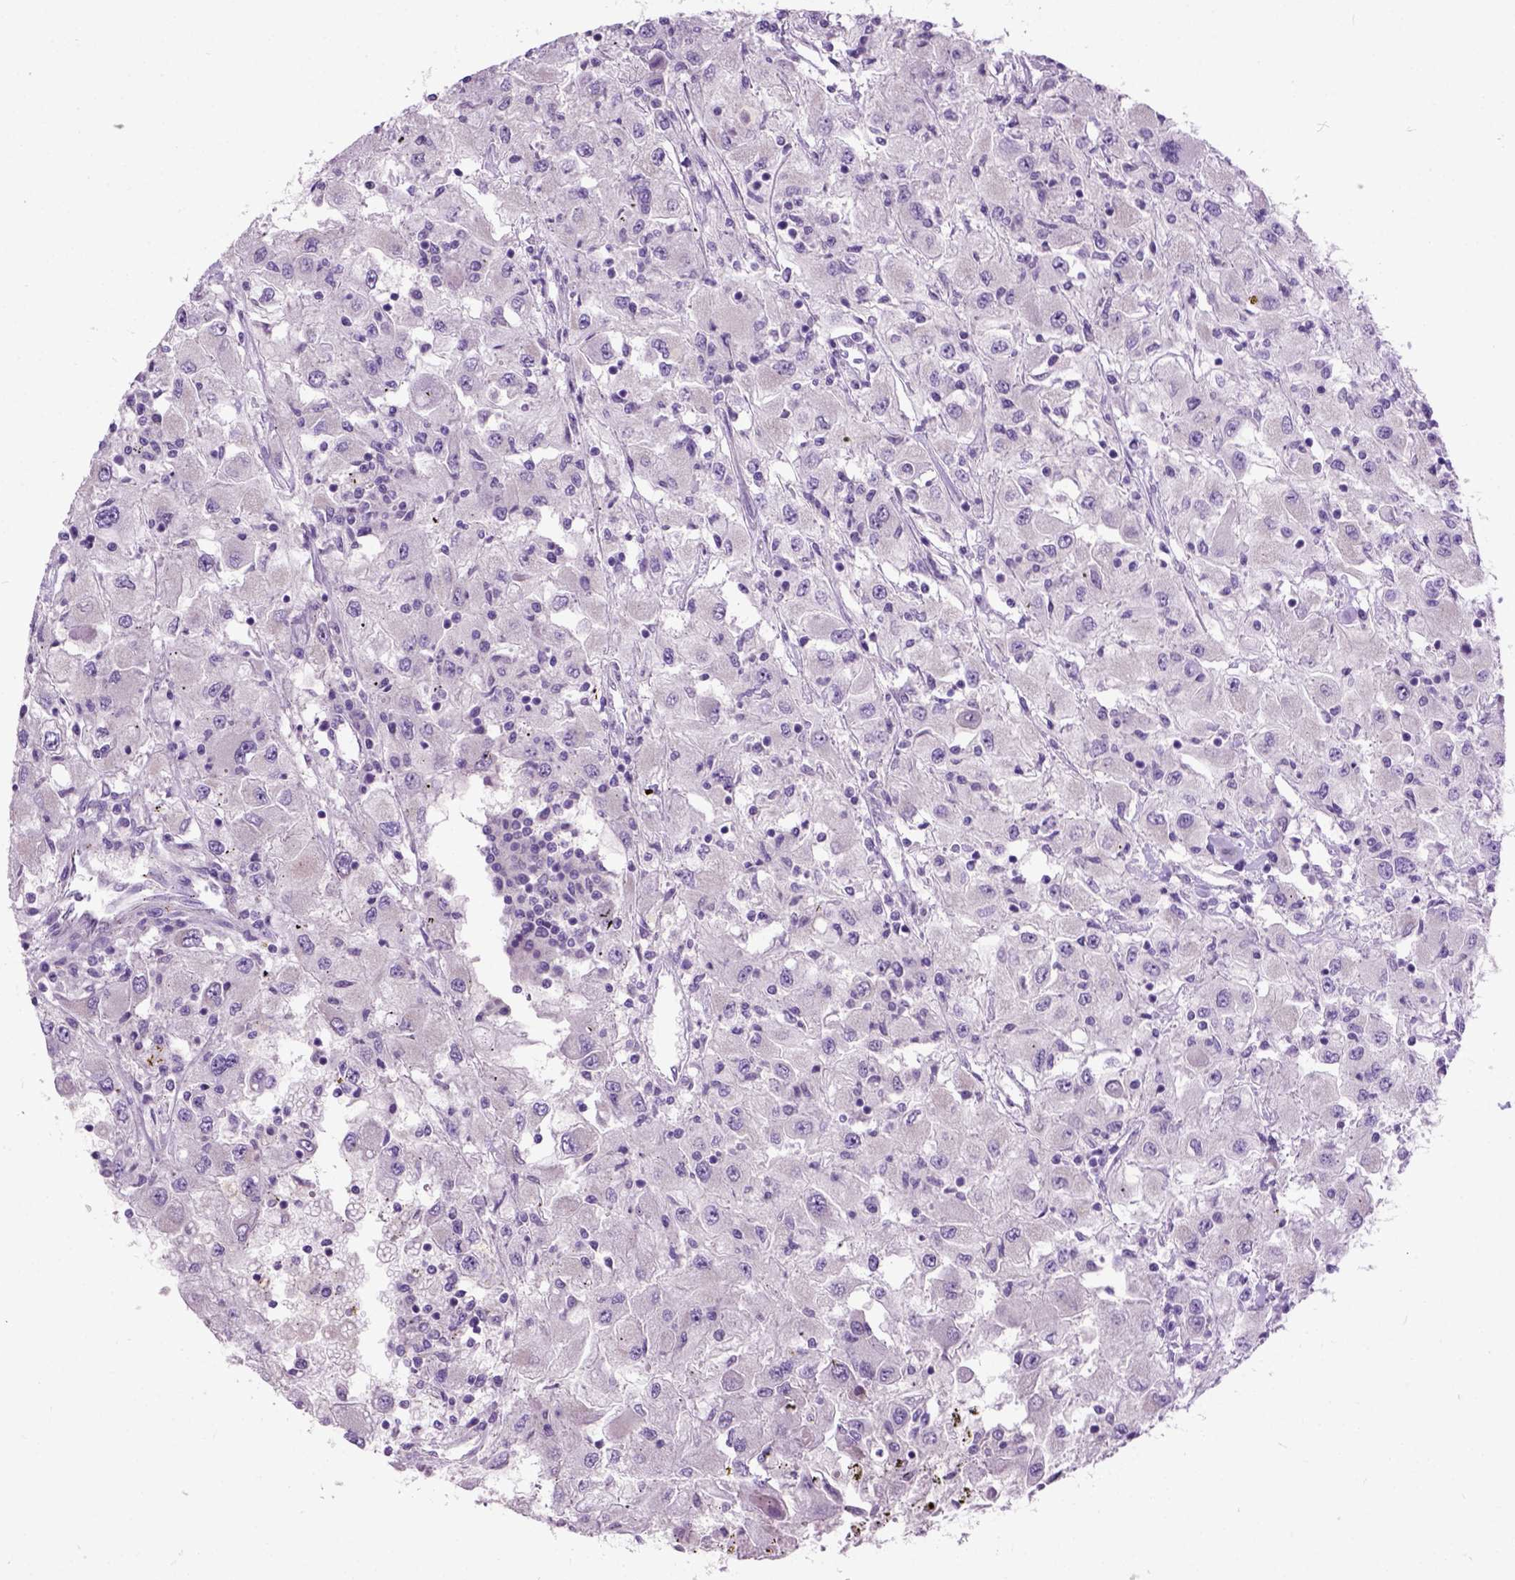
{"staining": {"intensity": "negative", "quantity": "none", "location": "none"}, "tissue": "renal cancer", "cell_type": "Tumor cells", "image_type": "cancer", "snomed": [{"axis": "morphology", "description": "Adenocarcinoma, NOS"}, {"axis": "topography", "description": "Kidney"}], "caption": "This is a histopathology image of IHC staining of renal adenocarcinoma, which shows no staining in tumor cells.", "gene": "MAPT", "patient": {"sex": "female", "age": 67}}